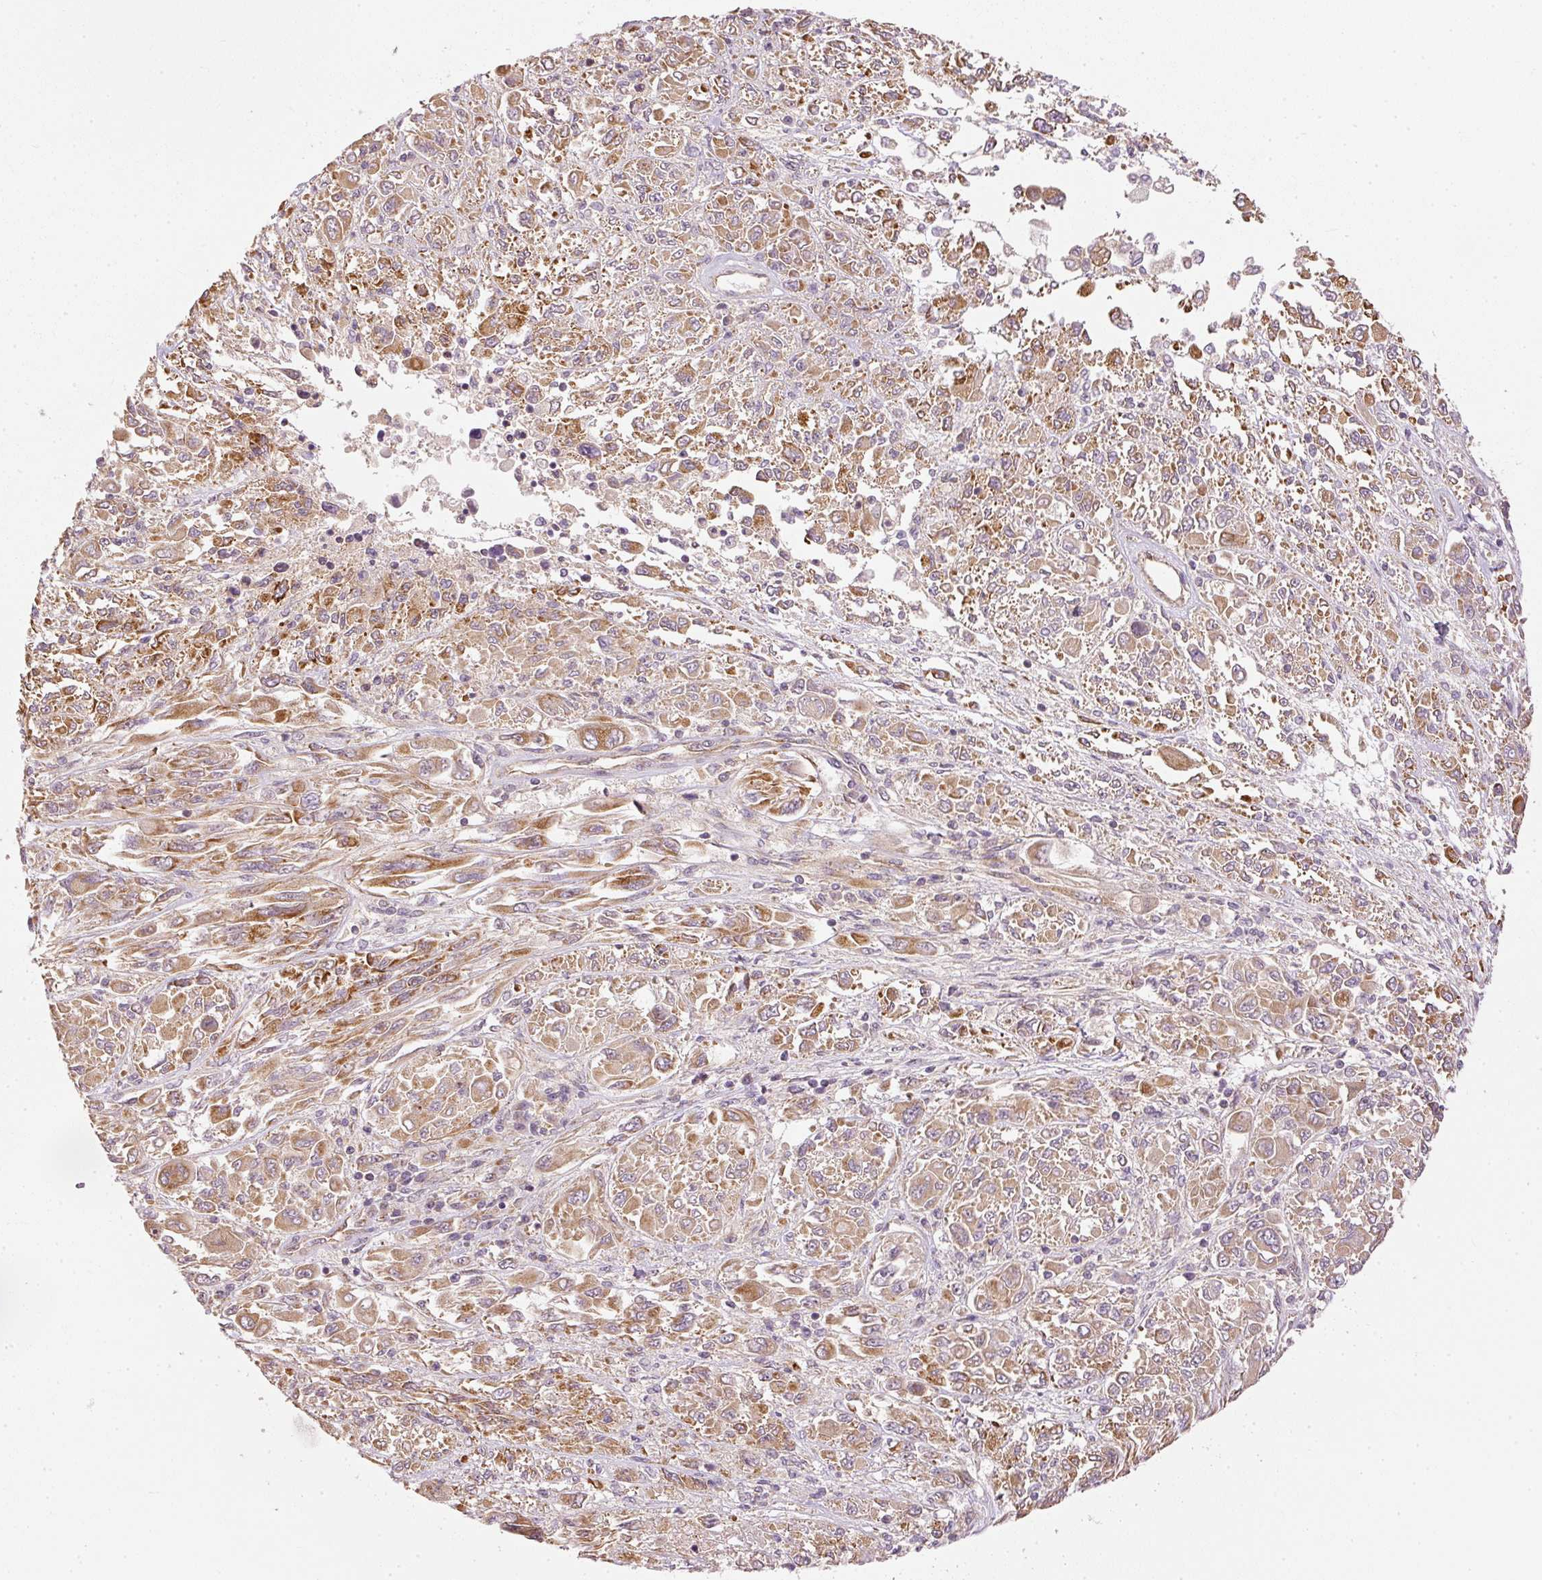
{"staining": {"intensity": "moderate", "quantity": ">75%", "location": "cytoplasmic/membranous"}, "tissue": "melanoma", "cell_type": "Tumor cells", "image_type": "cancer", "snomed": [{"axis": "morphology", "description": "Malignant melanoma, NOS"}, {"axis": "topography", "description": "Skin"}], "caption": "Immunohistochemical staining of human malignant melanoma displays medium levels of moderate cytoplasmic/membranous protein expression in about >75% of tumor cells.", "gene": "MTHFD1L", "patient": {"sex": "female", "age": 91}}